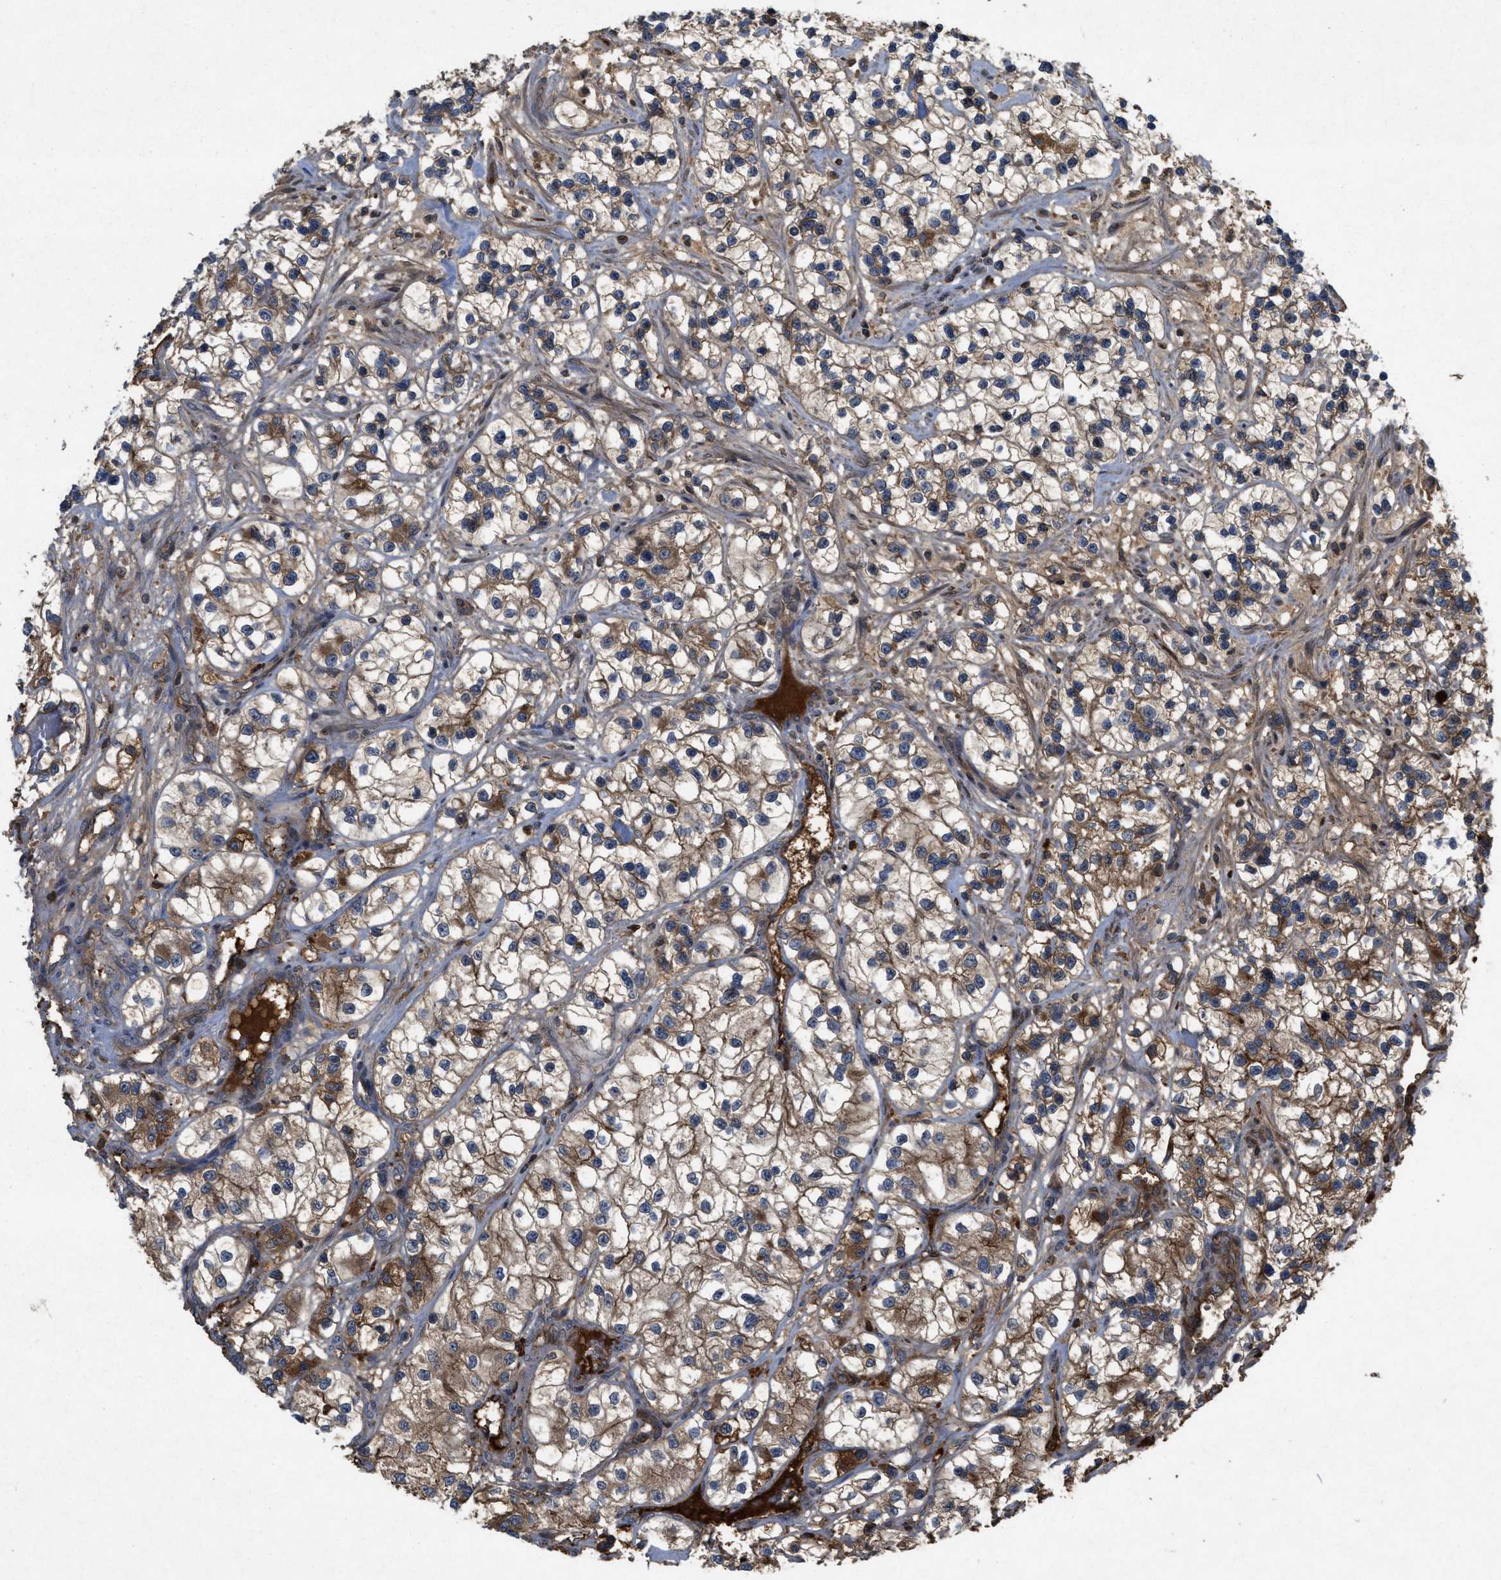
{"staining": {"intensity": "moderate", "quantity": ">75%", "location": "cytoplasmic/membranous"}, "tissue": "renal cancer", "cell_type": "Tumor cells", "image_type": "cancer", "snomed": [{"axis": "morphology", "description": "Adenocarcinoma, NOS"}, {"axis": "topography", "description": "Kidney"}], "caption": "Brown immunohistochemical staining in human adenocarcinoma (renal) displays moderate cytoplasmic/membranous expression in approximately >75% of tumor cells.", "gene": "RAB2A", "patient": {"sex": "female", "age": 57}}